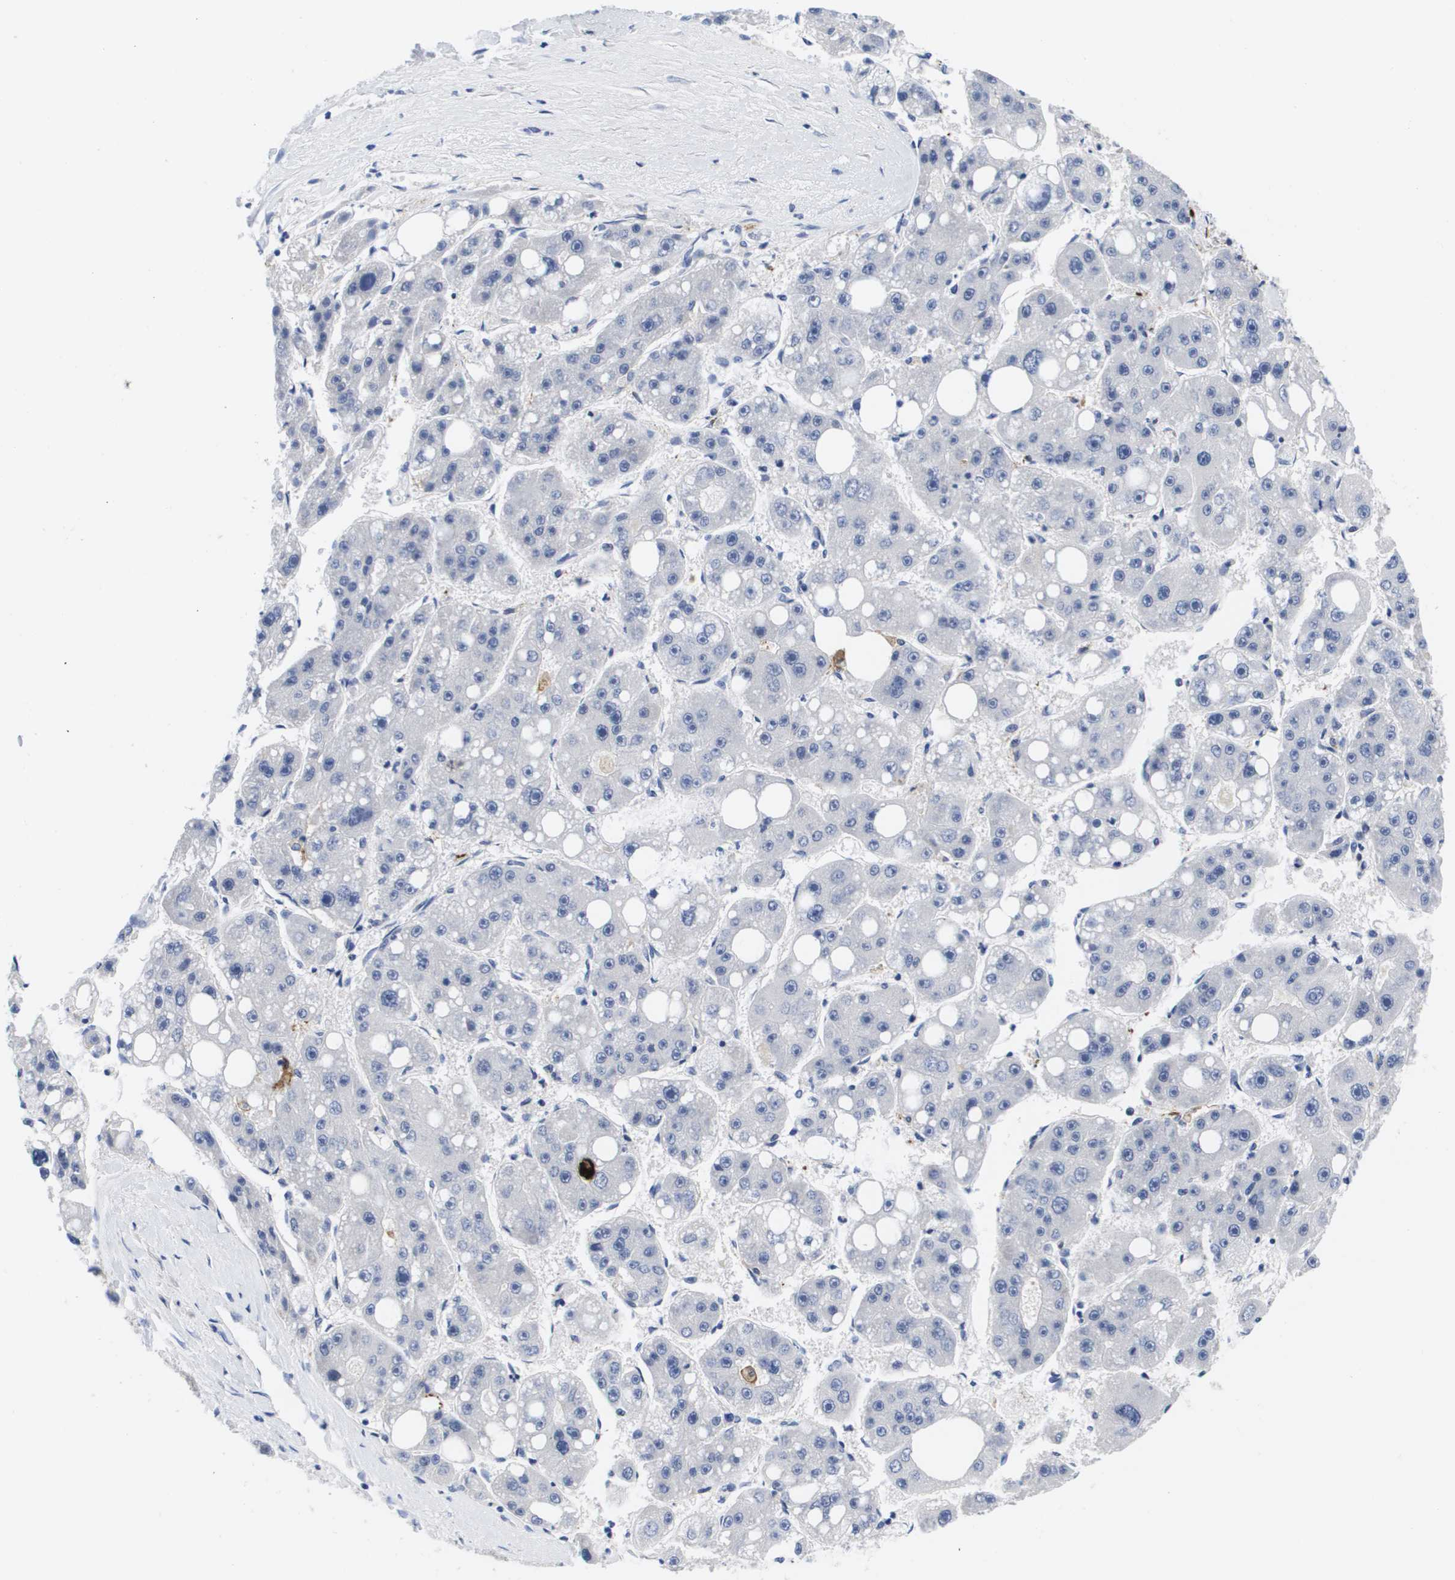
{"staining": {"intensity": "negative", "quantity": "none", "location": "none"}, "tissue": "liver cancer", "cell_type": "Tumor cells", "image_type": "cancer", "snomed": [{"axis": "morphology", "description": "Carcinoma, Hepatocellular, NOS"}, {"axis": "topography", "description": "Liver"}], "caption": "High magnification brightfield microscopy of liver hepatocellular carcinoma stained with DAB (brown) and counterstained with hematoxylin (blue): tumor cells show no significant positivity.", "gene": "HMOX1", "patient": {"sex": "female", "age": 61}}